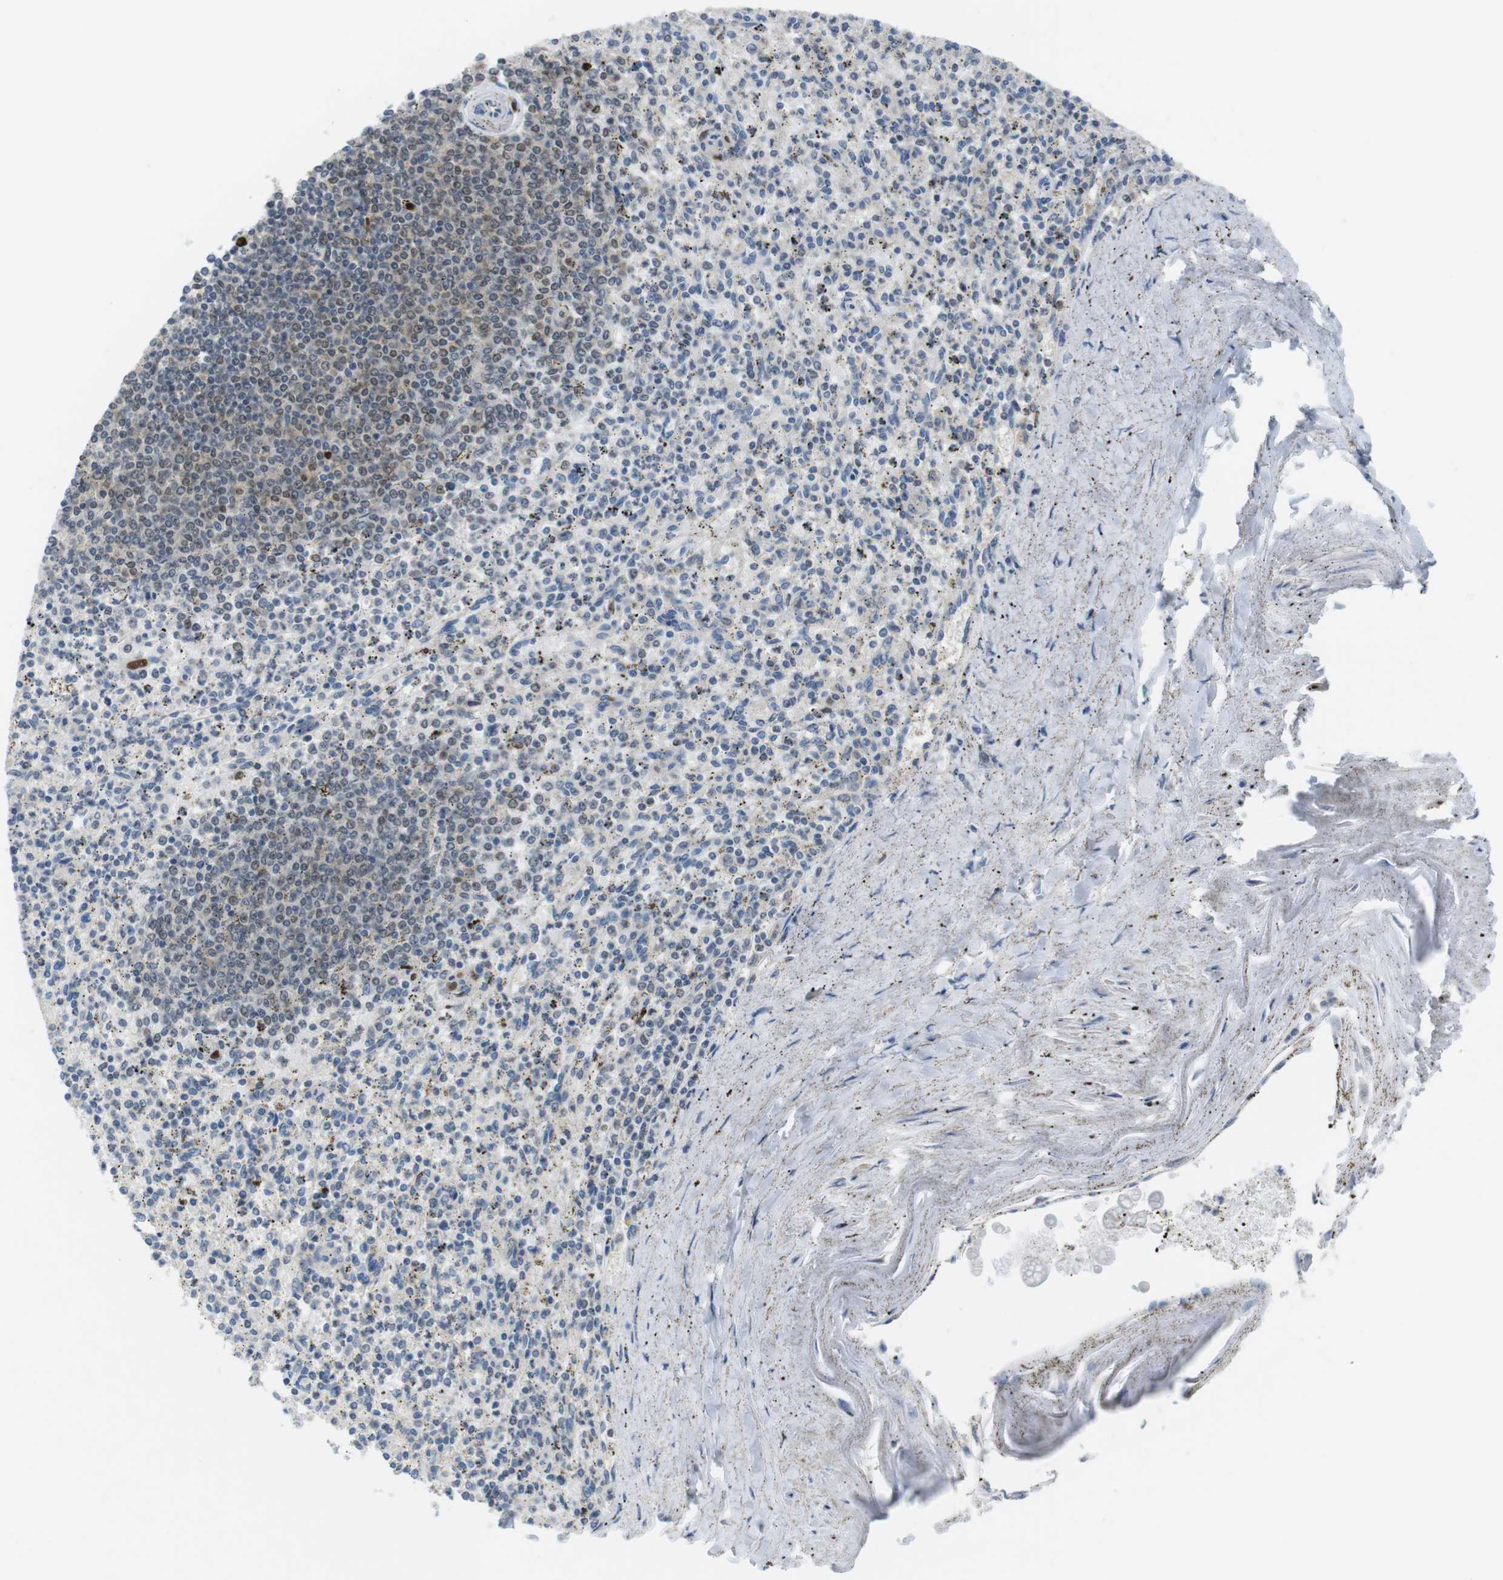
{"staining": {"intensity": "weak", "quantity": "25%-75%", "location": "cytoplasmic/membranous"}, "tissue": "spleen", "cell_type": "Cells in red pulp", "image_type": "normal", "snomed": [{"axis": "morphology", "description": "Normal tissue, NOS"}, {"axis": "topography", "description": "Spleen"}], "caption": "Cells in red pulp exhibit low levels of weak cytoplasmic/membranous staining in approximately 25%-75% of cells in normal spleen. Nuclei are stained in blue.", "gene": "RCC1", "patient": {"sex": "male", "age": 72}}